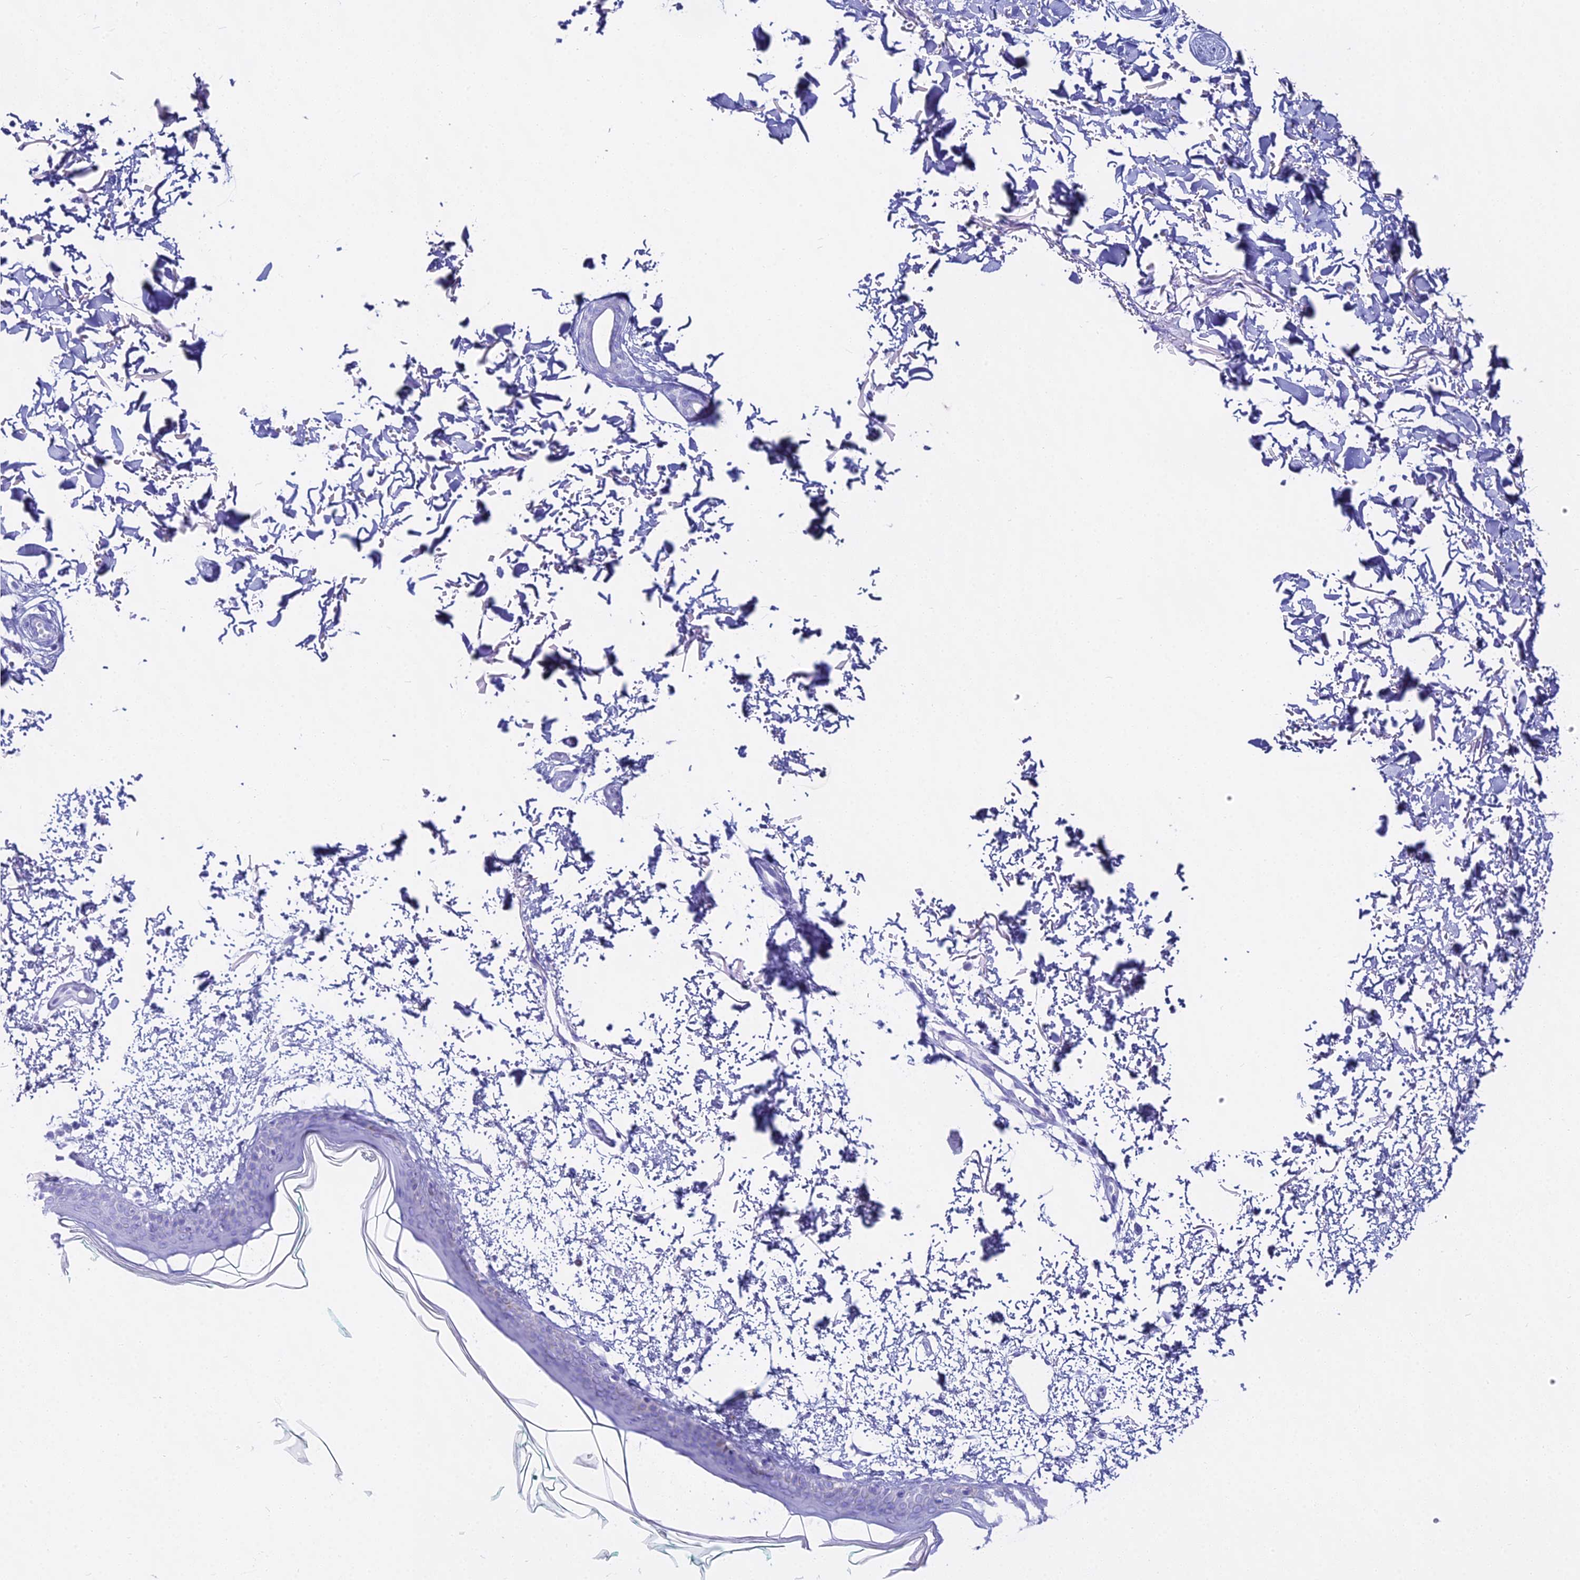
{"staining": {"intensity": "negative", "quantity": "none", "location": "none"}, "tissue": "skin", "cell_type": "Fibroblasts", "image_type": "normal", "snomed": [{"axis": "morphology", "description": "Normal tissue, NOS"}, {"axis": "topography", "description": "Skin"}], "caption": "This is an IHC image of normal human skin. There is no positivity in fibroblasts.", "gene": "CGB1", "patient": {"sex": "male", "age": 66}}